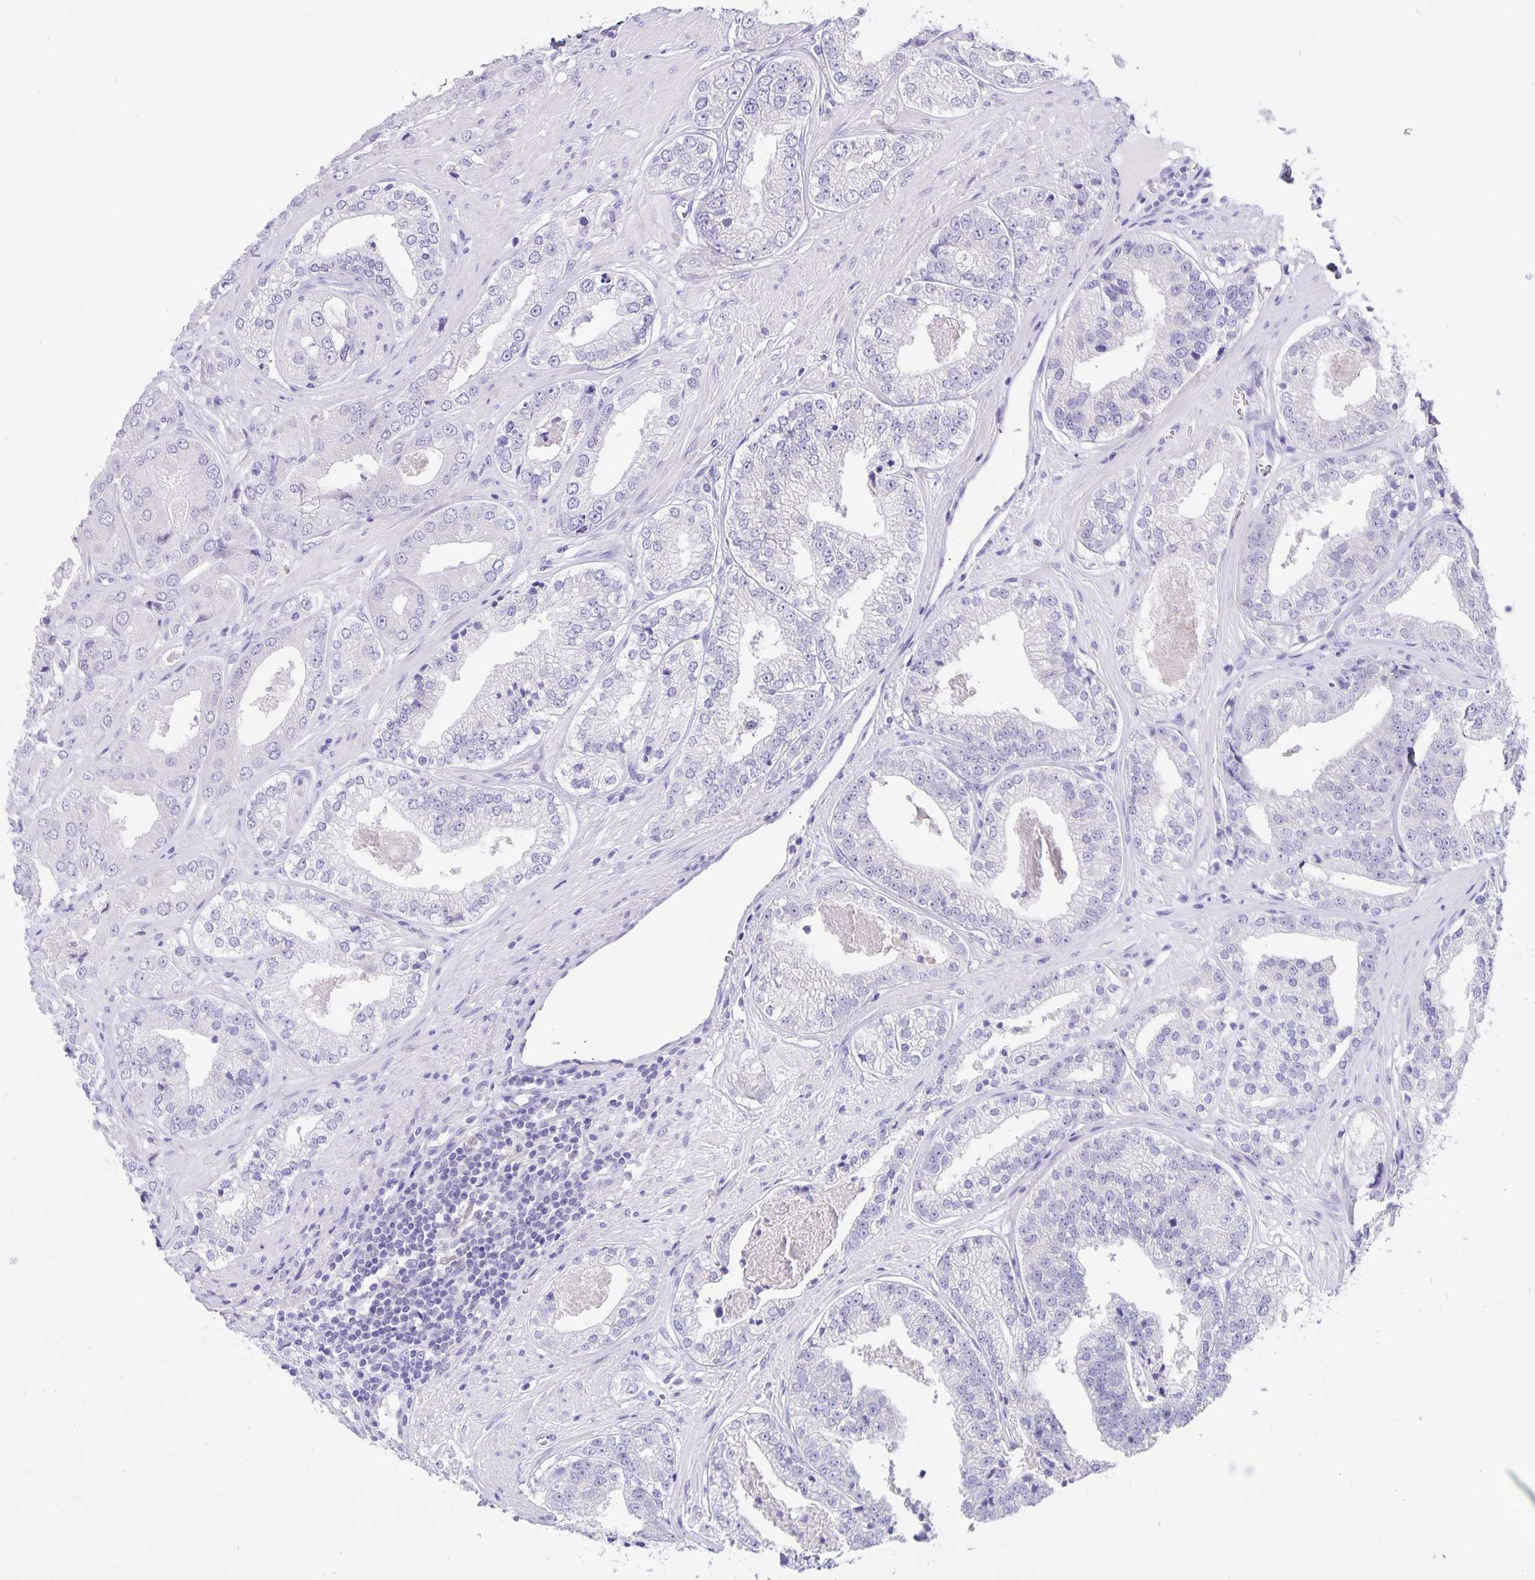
{"staining": {"intensity": "negative", "quantity": "none", "location": "none"}, "tissue": "prostate cancer", "cell_type": "Tumor cells", "image_type": "cancer", "snomed": [{"axis": "morphology", "description": "Adenocarcinoma, Low grade"}, {"axis": "topography", "description": "Prostate"}], "caption": "This is an IHC histopathology image of prostate cancer (adenocarcinoma (low-grade)). There is no expression in tumor cells.", "gene": "ERMN", "patient": {"sex": "male", "age": 60}}